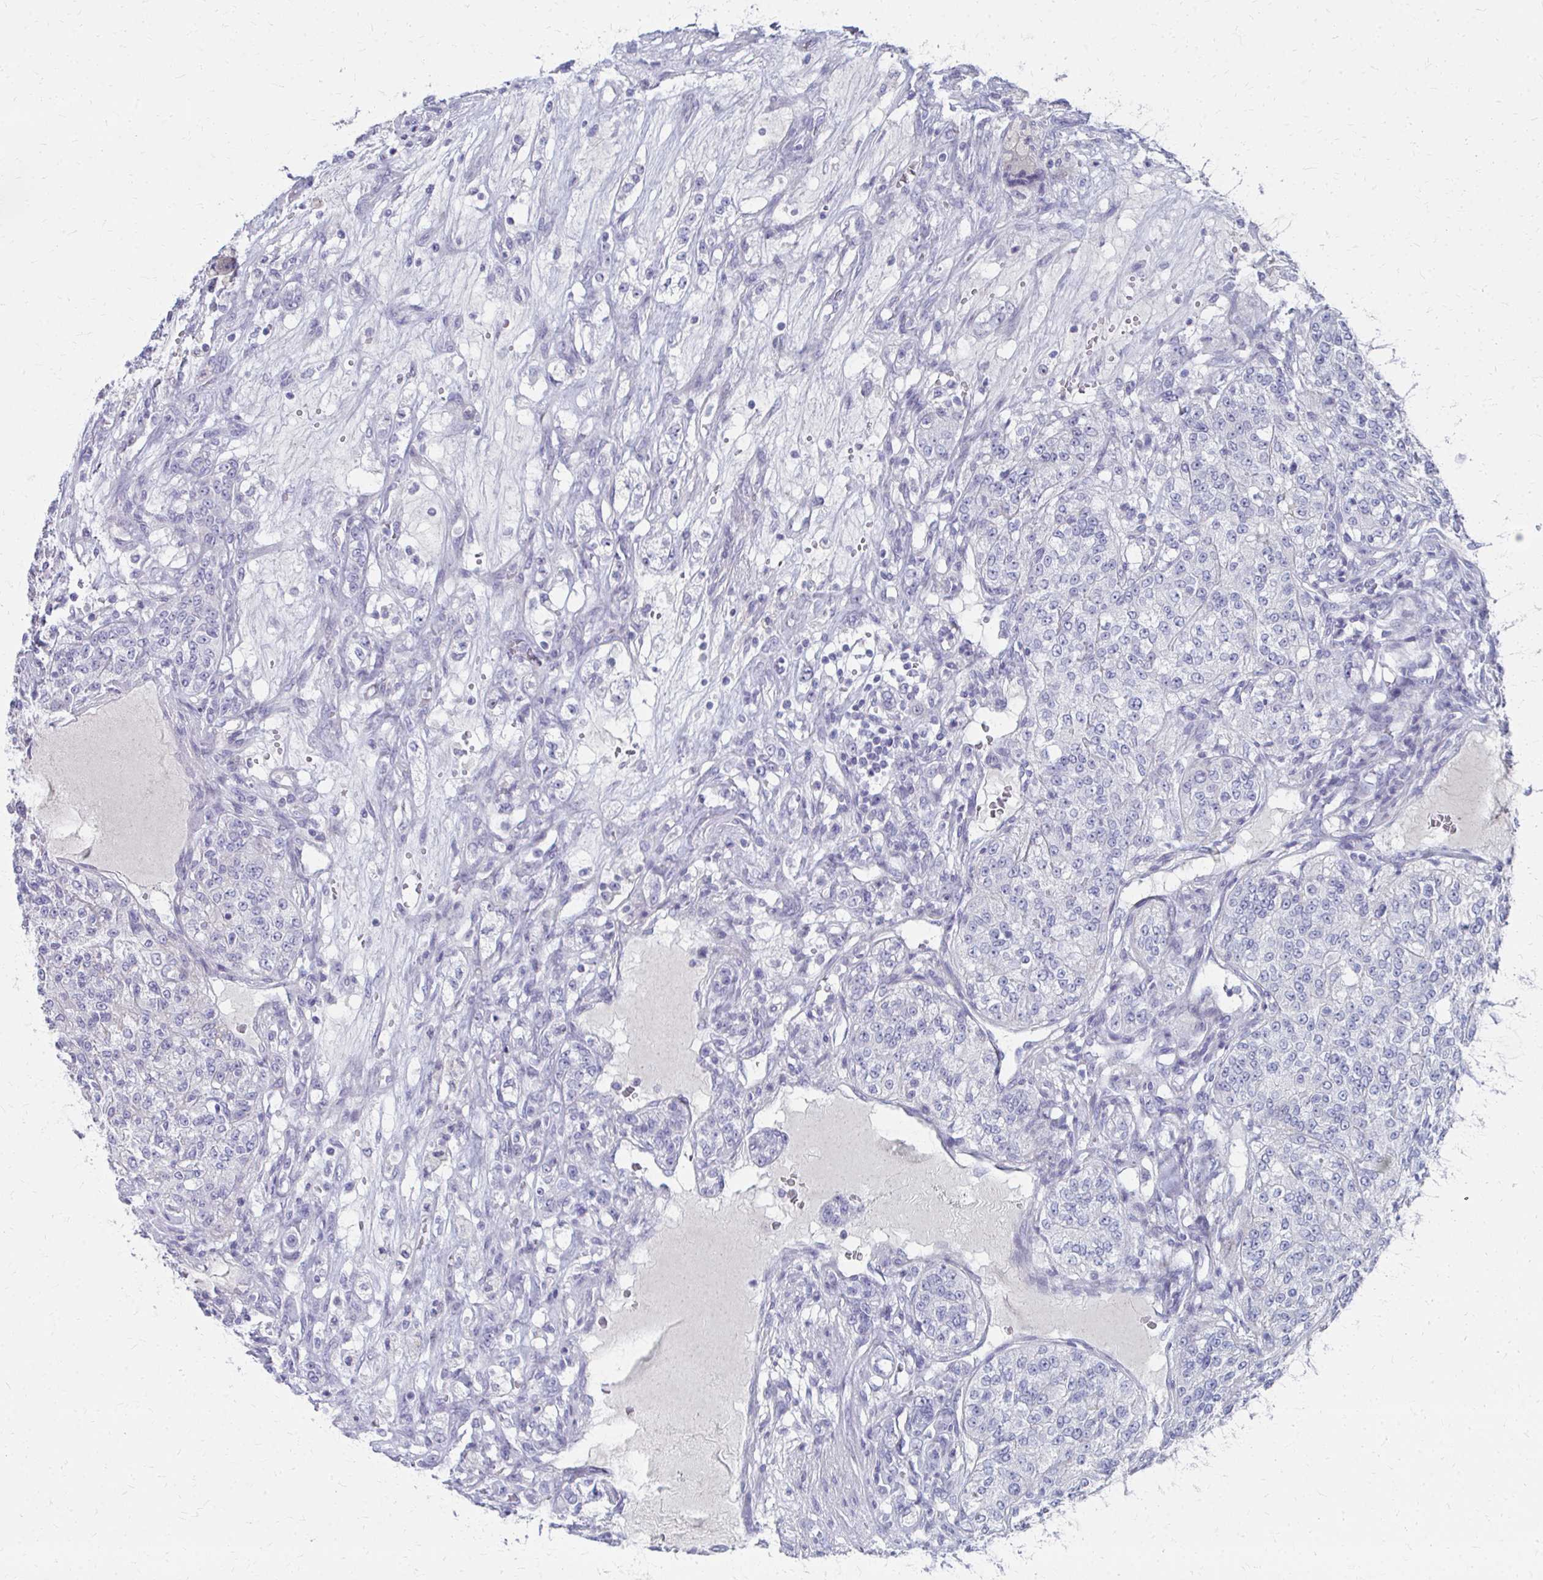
{"staining": {"intensity": "negative", "quantity": "none", "location": "none"}, "tissue": "renal cancer", "cell_type": "Tumor cells", "image_type": "cancer", "snomed": [{"axis": "morphology", "description": "Adenocarcinoma, NOS"}, {"axis": "topography", "description": "Kidney"}], "caption": "Tumor cells are negative for brown protein staining in renal cancer. The staining was performed using DAB to visualize the protein expression in brown, while the nuclei were stained in blue with hematoxylin (Magnification: 20x).", "gene": "MS4A2", "patient": {"sex": "female", "age": 63}}